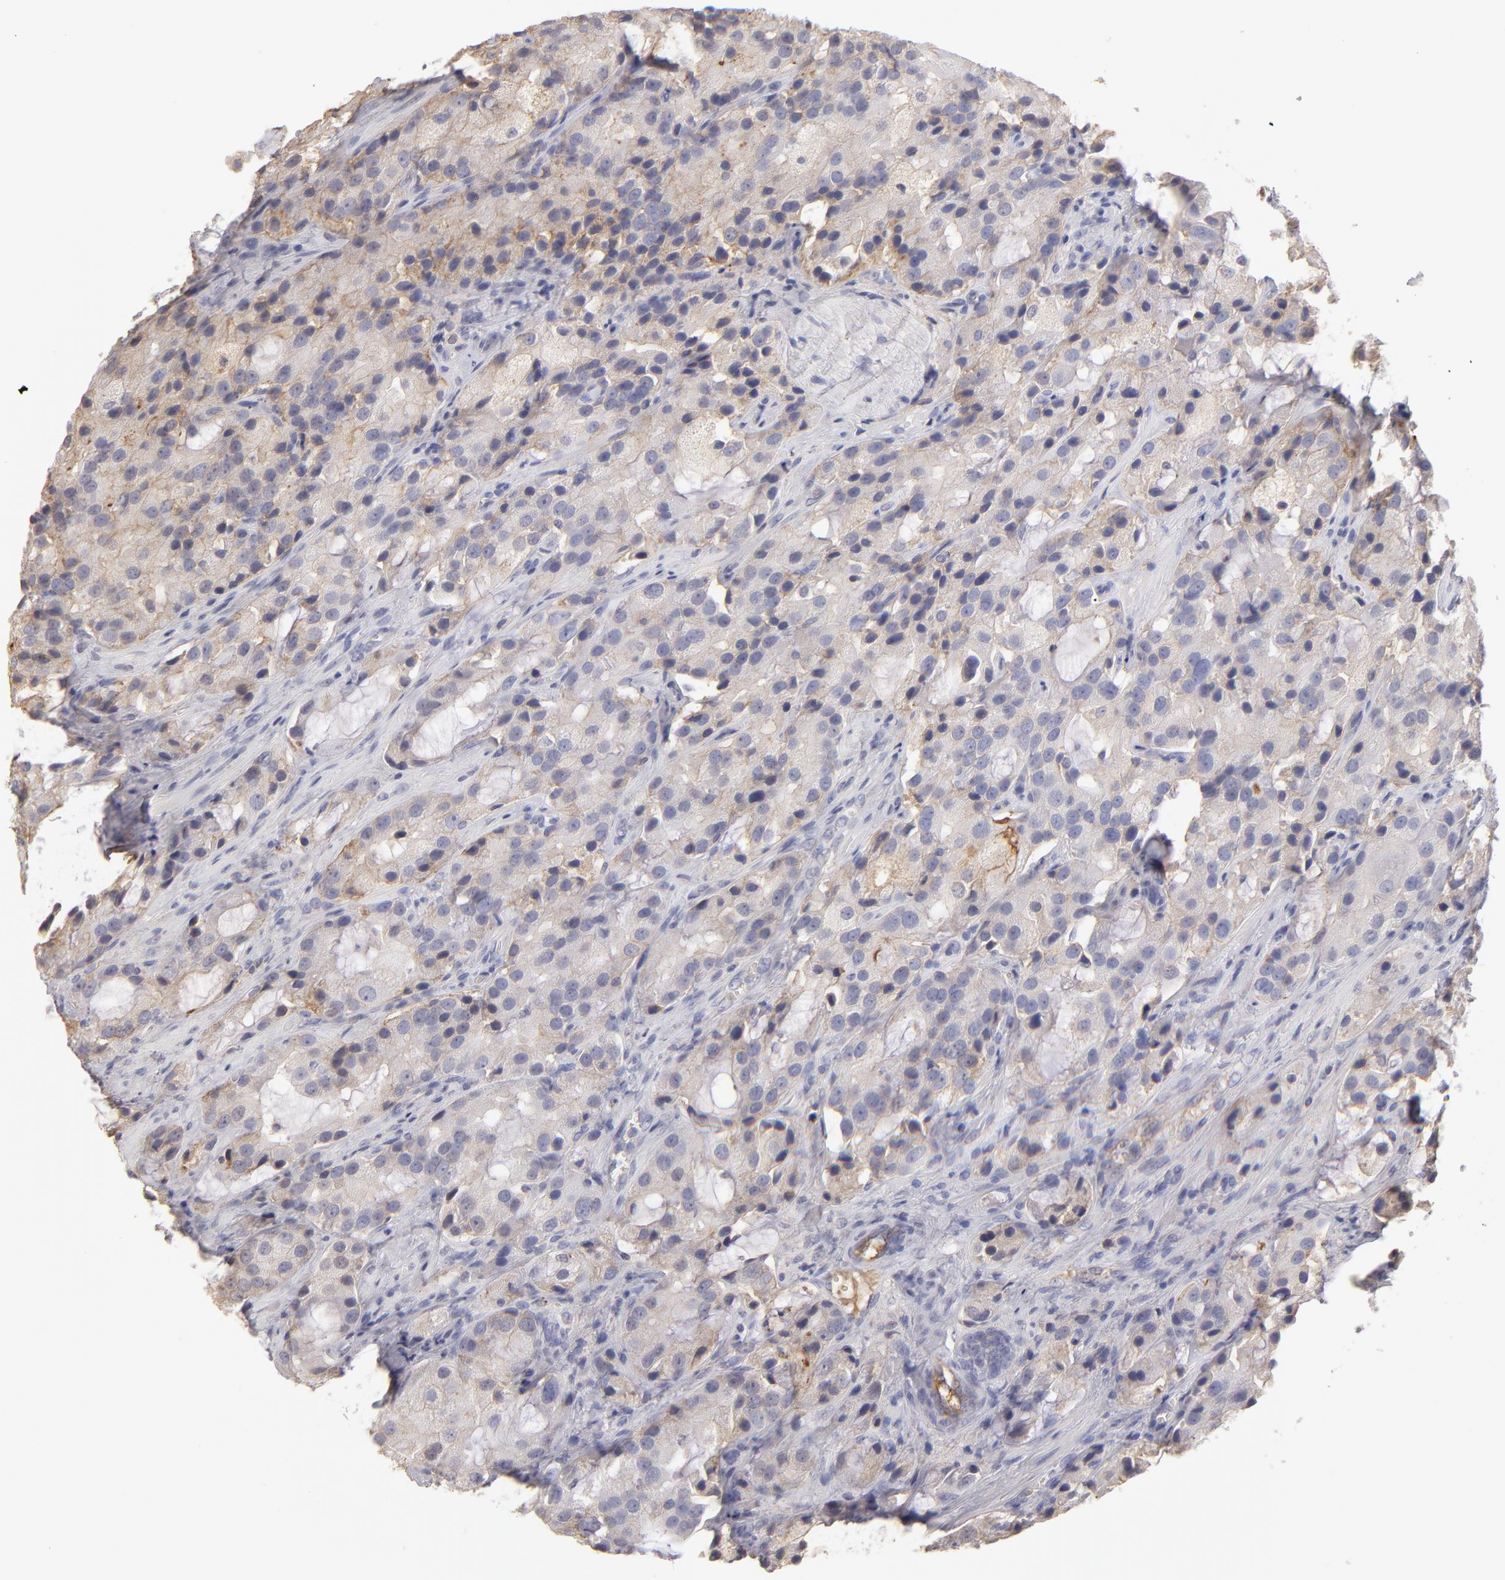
{"staining": {"intensity": "negative", "quantity": "none", "location": "none"}, "tissue": "prostate cancer", "cell_type": "Tumor cells", "image_type": "cancer", "snomed": [{"axis": "morphology", "description": "Adenocarcinoma, High grade"}, {"axis": "topography", "description": "Prostate"}], "caption": "Micrograph shows no protein staining in tumor cells of prostate cancer (high-grade adenocarcinoma) tissue.", "gene": "ABCC4", "patient": {"sex": "male", "age": 70}}